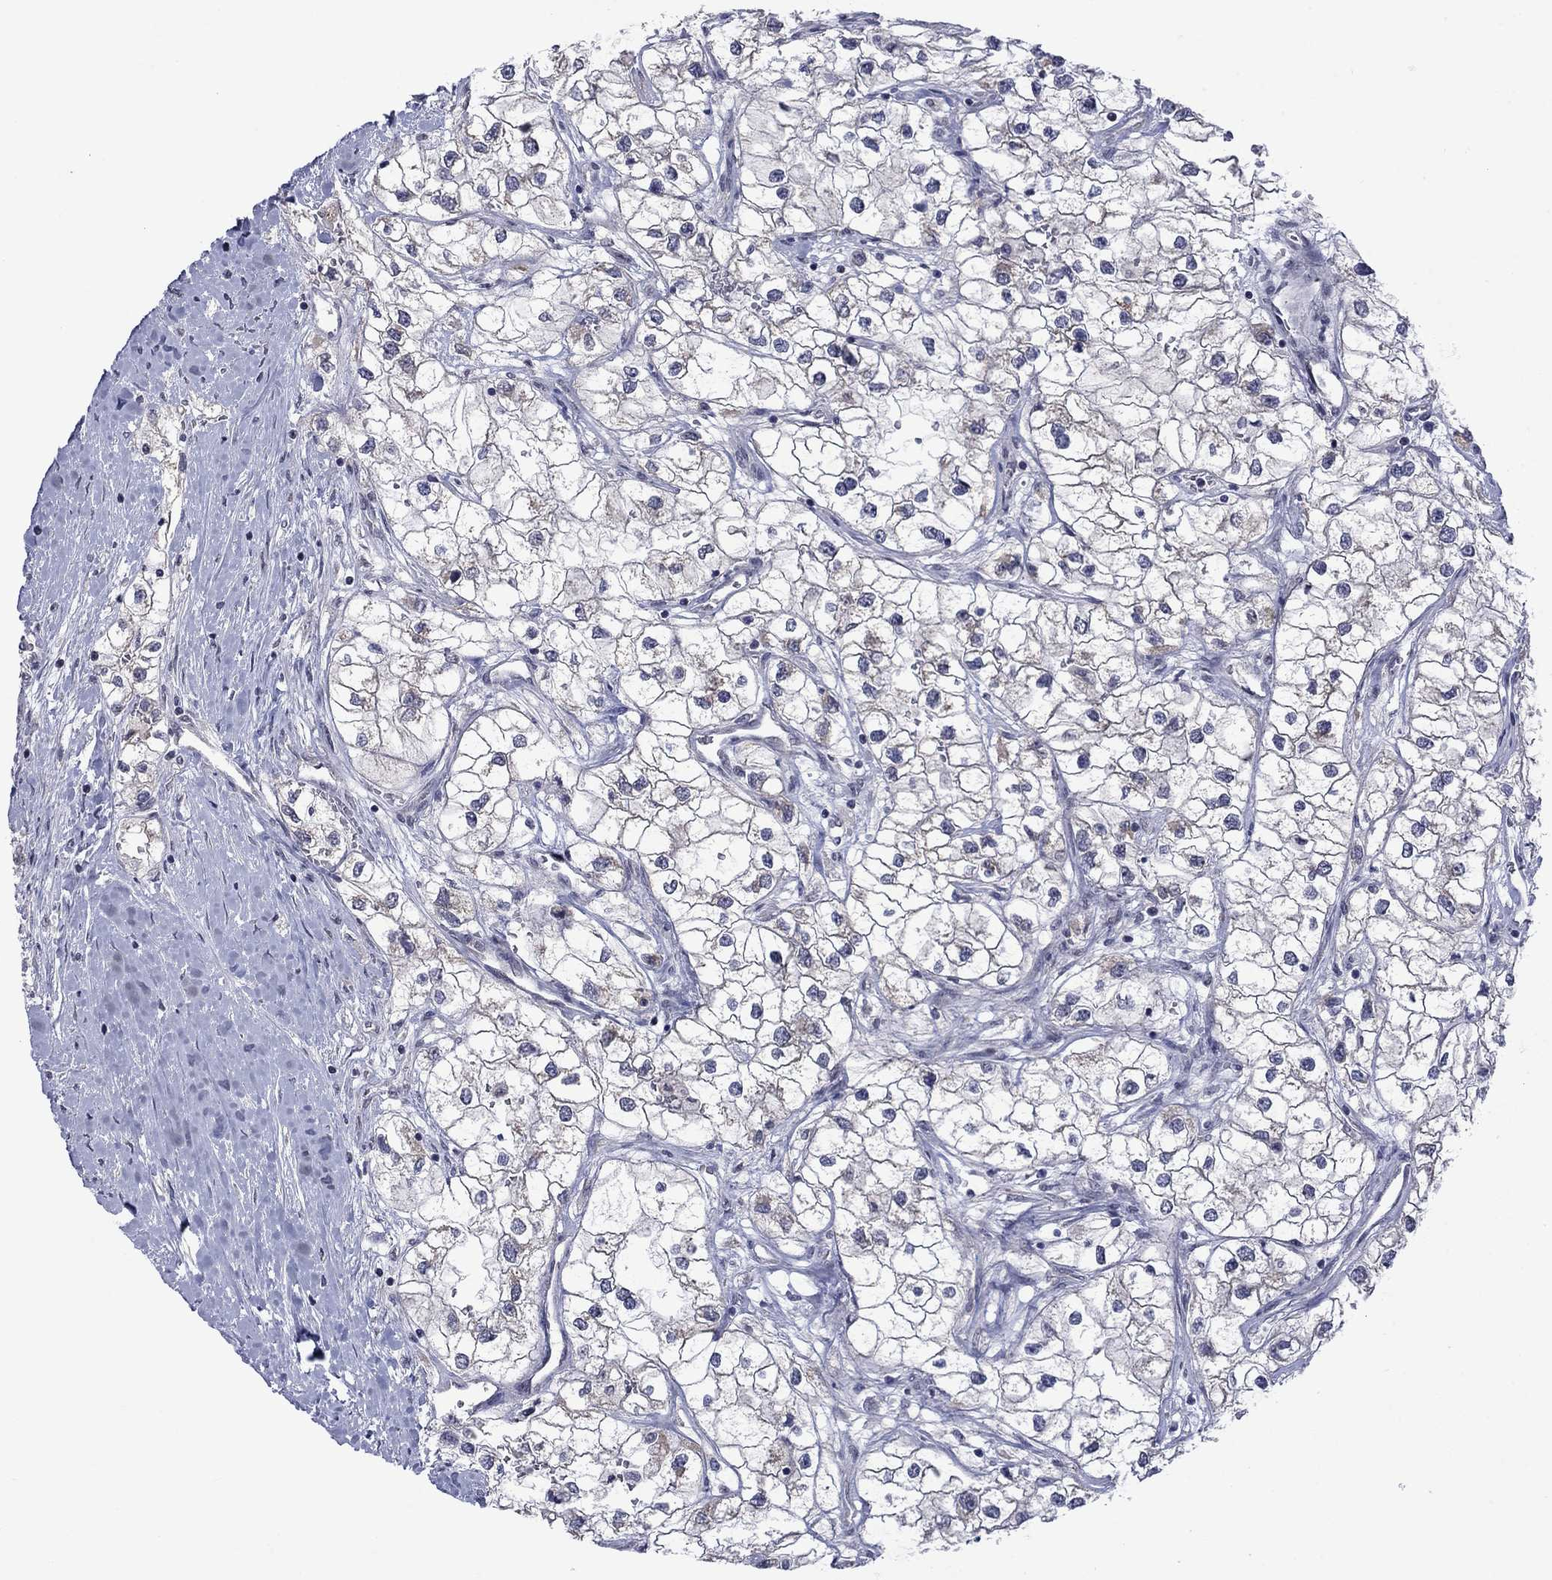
{"staining": {"intensity": "weak", "quantity": "<25%", "location": "cytoplasmic/membranous"}, "tissue": "renal cancer", "cell_type": "Tumor cells", "image_type": "cancer", "snomed": [{"axis": "morphology", "description": "Adenocarcinoma, NOS"}, {"axis": "topography", "description": "Kidney"}], "caption": "Immunohistochemical staining of renal adenocarcinoma shows no significant expression in tumor cells.", "gene": "KCNJ16", "patient": {"sex": "male", "age": 59}}